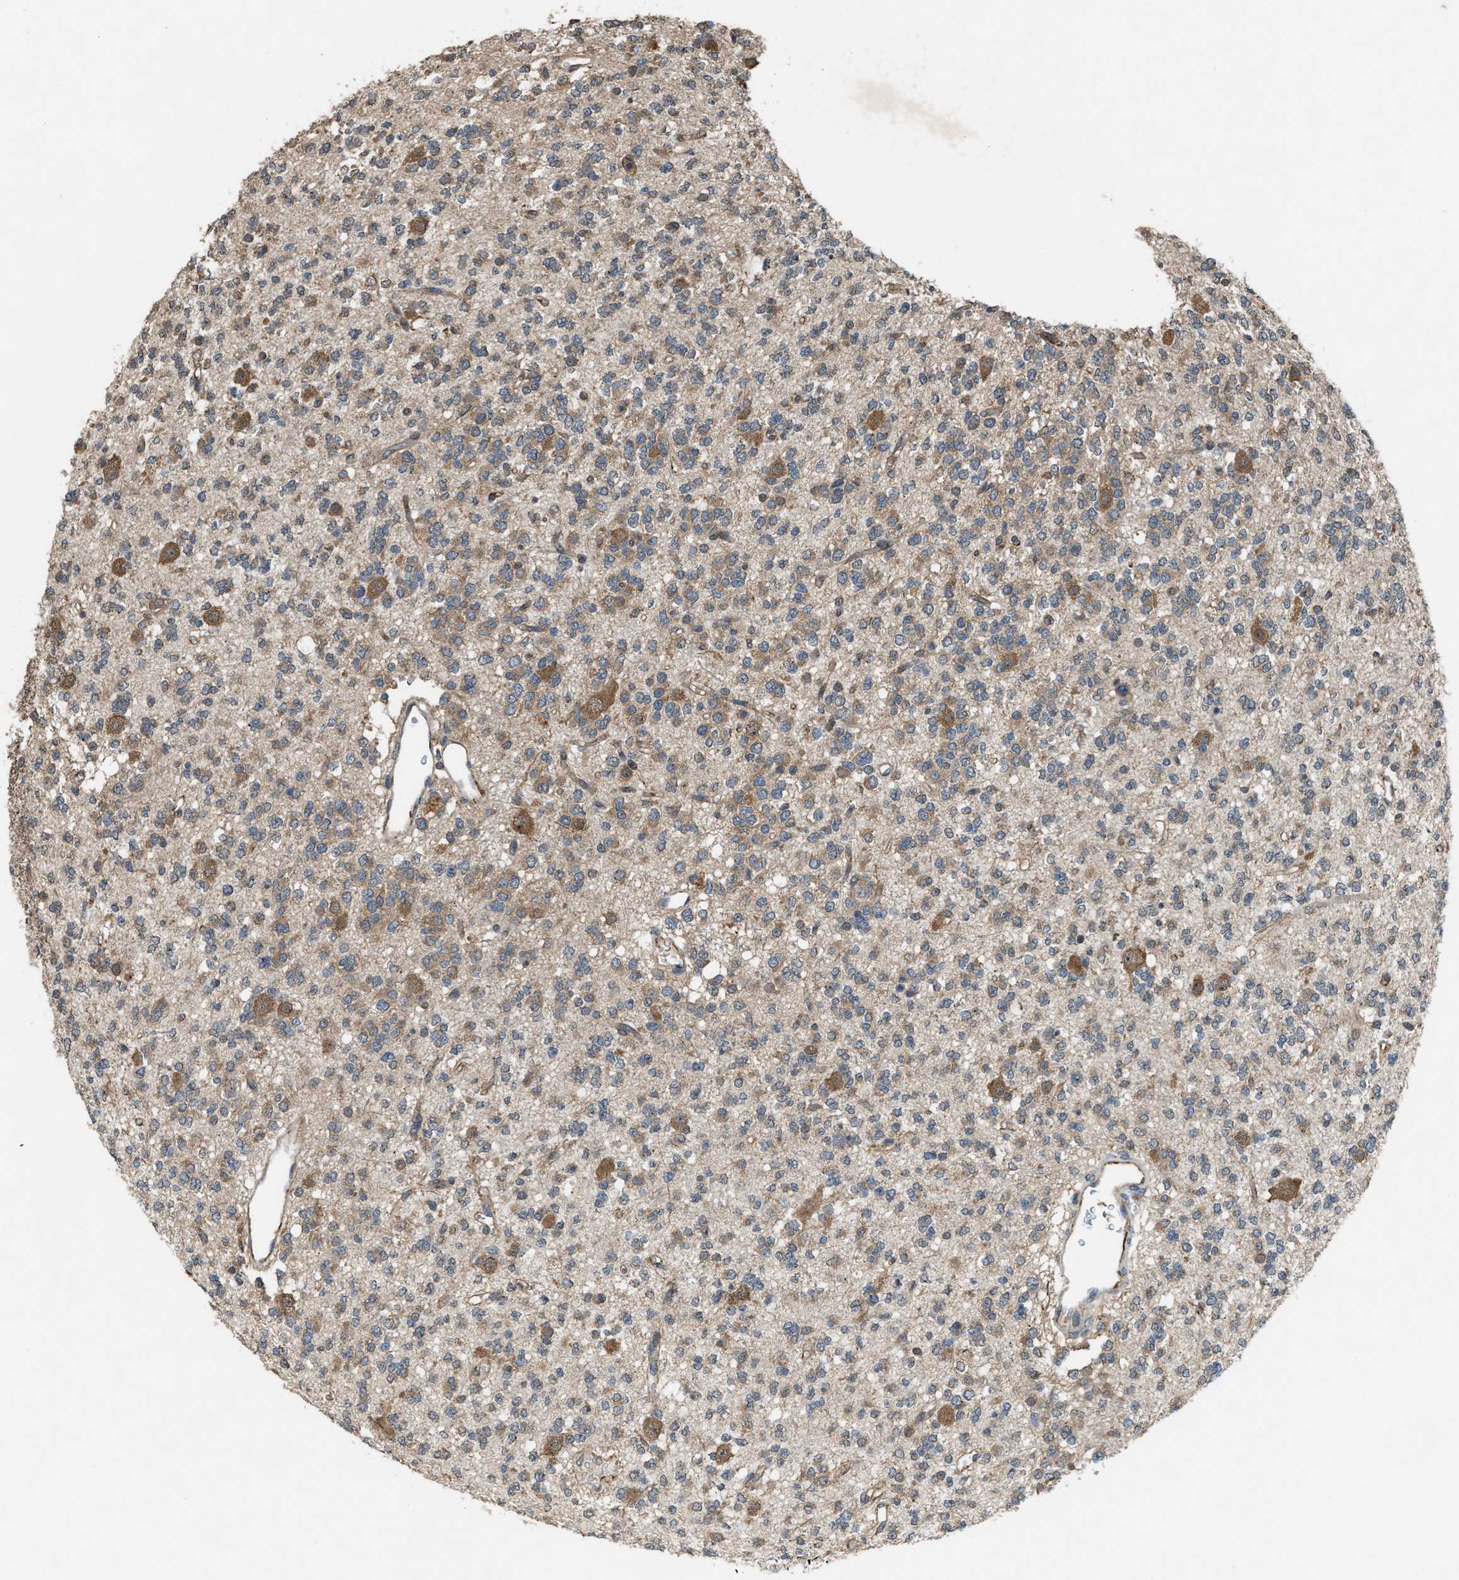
{"staining": {"intensity": "weak", "quantity": ">75%", "location": "cytoplasmic/membranous"}, "tissue": "glioma", "cell_type": "Tumor cells", "image_type": "cancer", "snomed": [{"axis": "morphology", "description": "Glioma, malignant, Low grade"}, {"axis": "topography", "description": "Brain"}], "caption": "Weak cytoplasmic/membranous expression for a protein is identified in approximately >75% of tumor cells of glioma using immunohistochemistry (IHC).", "gene": "ARHGEF5", "patient": {"sex": "male", "age": 38}}